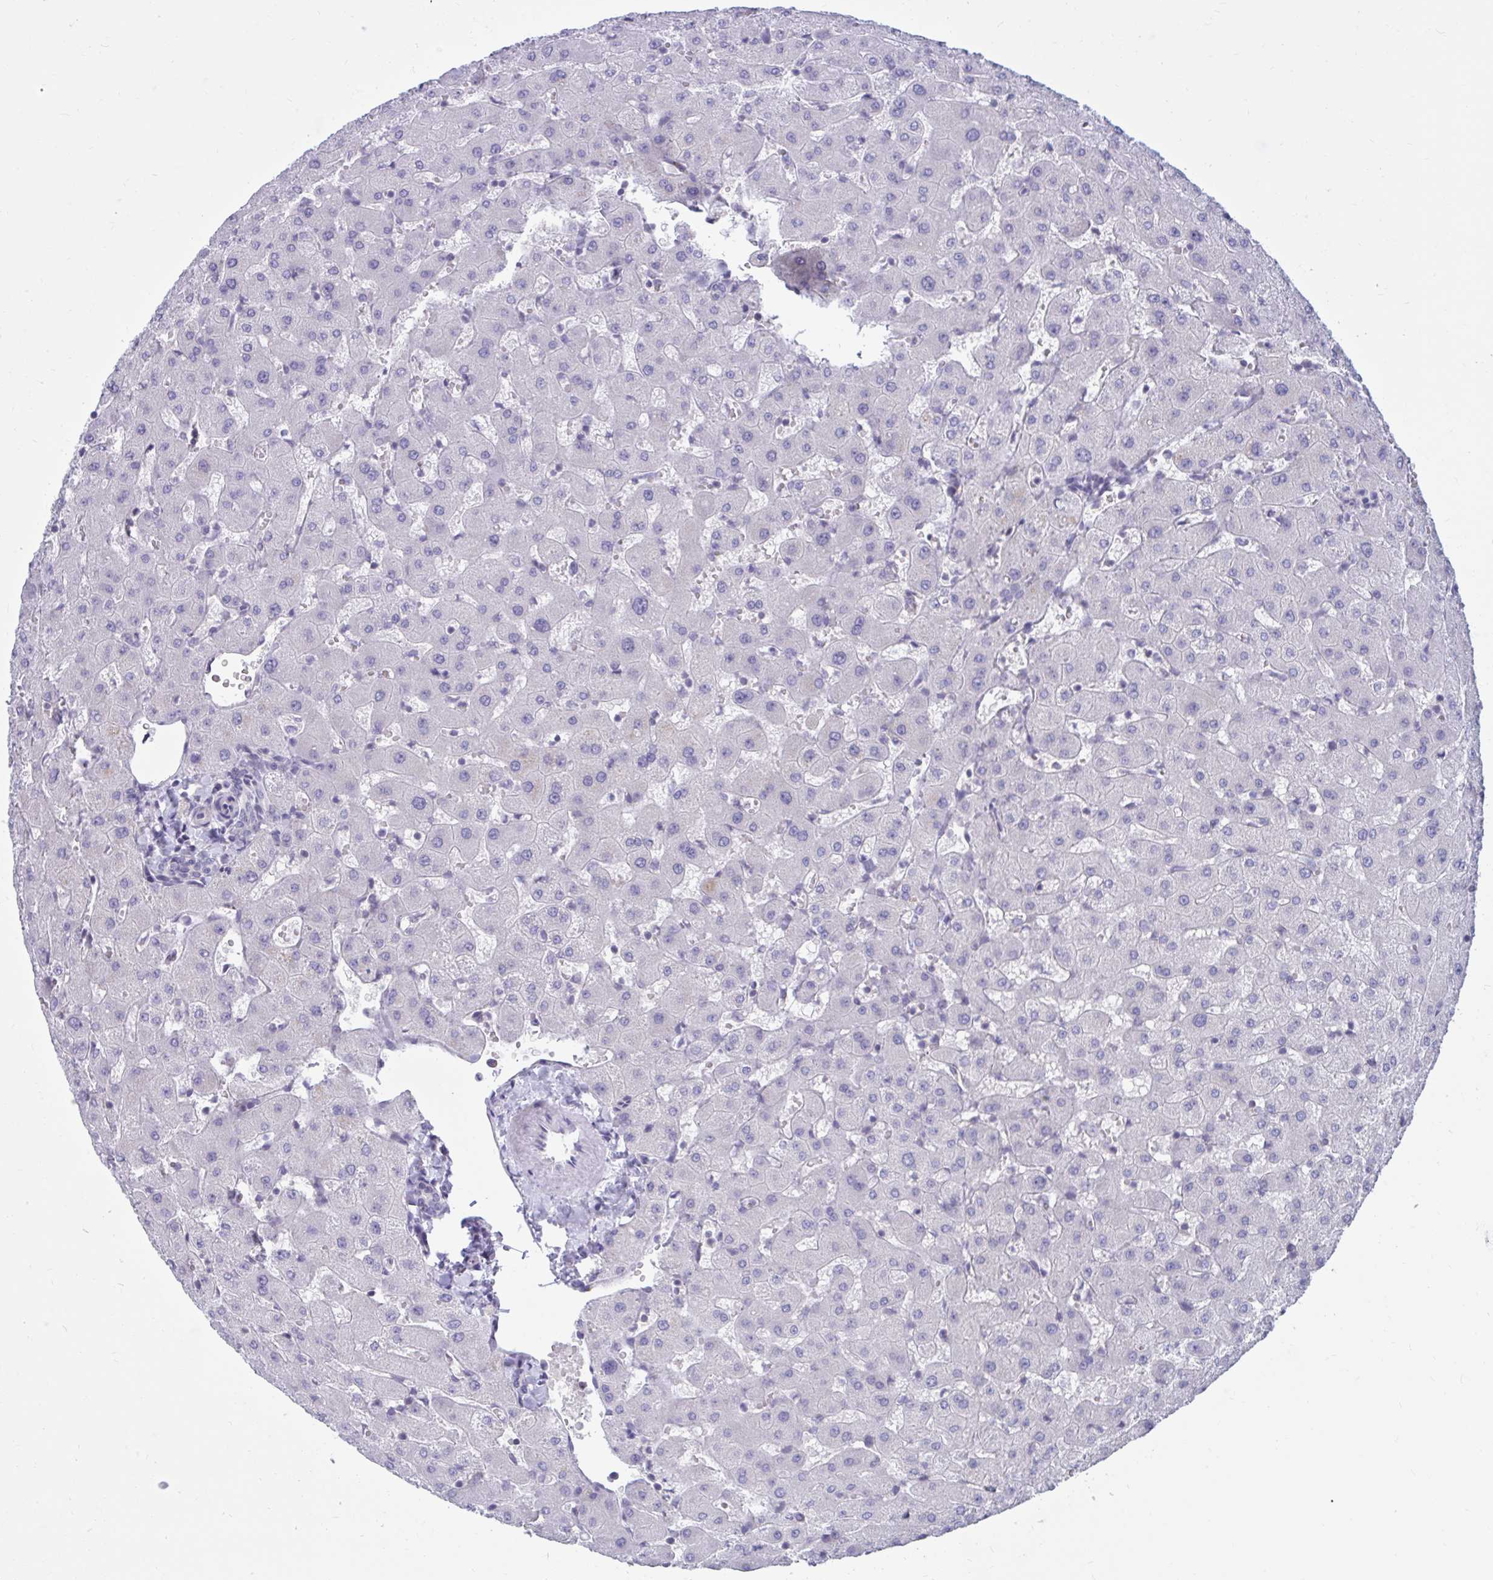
{"staining": {"intensity": "negative", "quantity": "none", "location": "none"}, "tissue": "liver", "cell_type": "Cholangiocytes", "image_type": "normal", "snomed": [{"axis": "morphology", "description": "Normal tissue, NOS"}, {"axis": "topography", "description": "Liver"}], "caption": "Immunohistochemistry (IHC) of benign human liver demonstrates no positivity in cholangiocytes.", "gene": "ARPP19", "patient": {"sex": "female", "age": 63}}